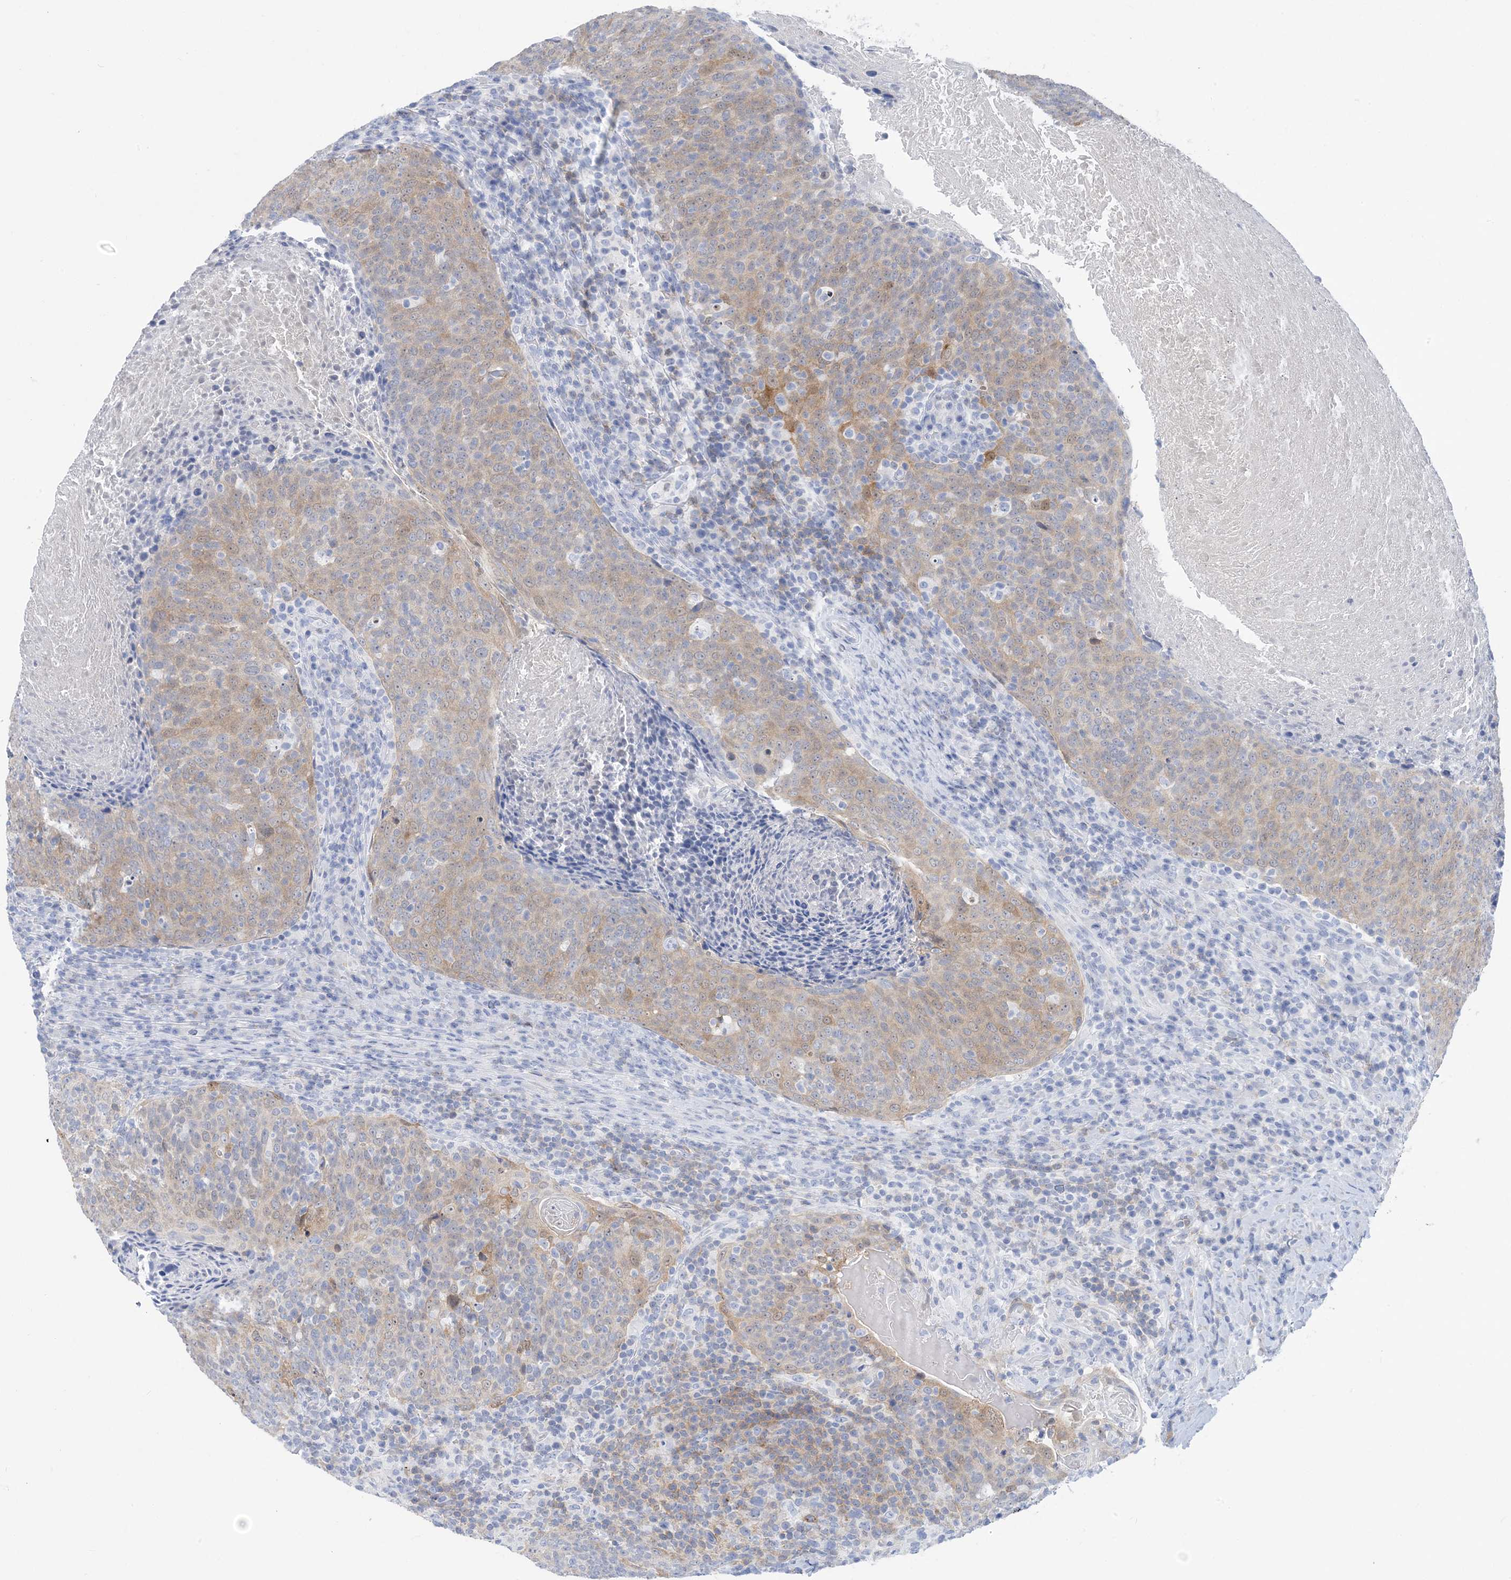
{"staining": {"intensity": "moderate", "quantity": "<25%", "location": "cytoplasmic/membranous"}, "tissue": "head and neck cancer", "cell_type": "Tumor cells", "image_type": "cancer", "snomed": [{"axis": "morphology", "description": "Squamous cell carcinoma, NOS"}, {"axis": "morphology", "description": "Squamous cell carcinoma, metastatic, NOS"}, {"axis": "topography", "description": "Lymph node"}, {"axis": "topography", "description": "Head-Neck"}], "caption": "Protein staining by immunohistochemistry (IHC) demonstrates moderate cytoplasmic/membranous expression in about <25% of tumor cells in head and neck squamous cell carcinoma. (DAB (3,3'-diaminobenzidine) IHC, brown staining for protein, blue staining for nuclei).", "gene": "SH3YL1", "patient": {"sex": "male", "age": 62}}